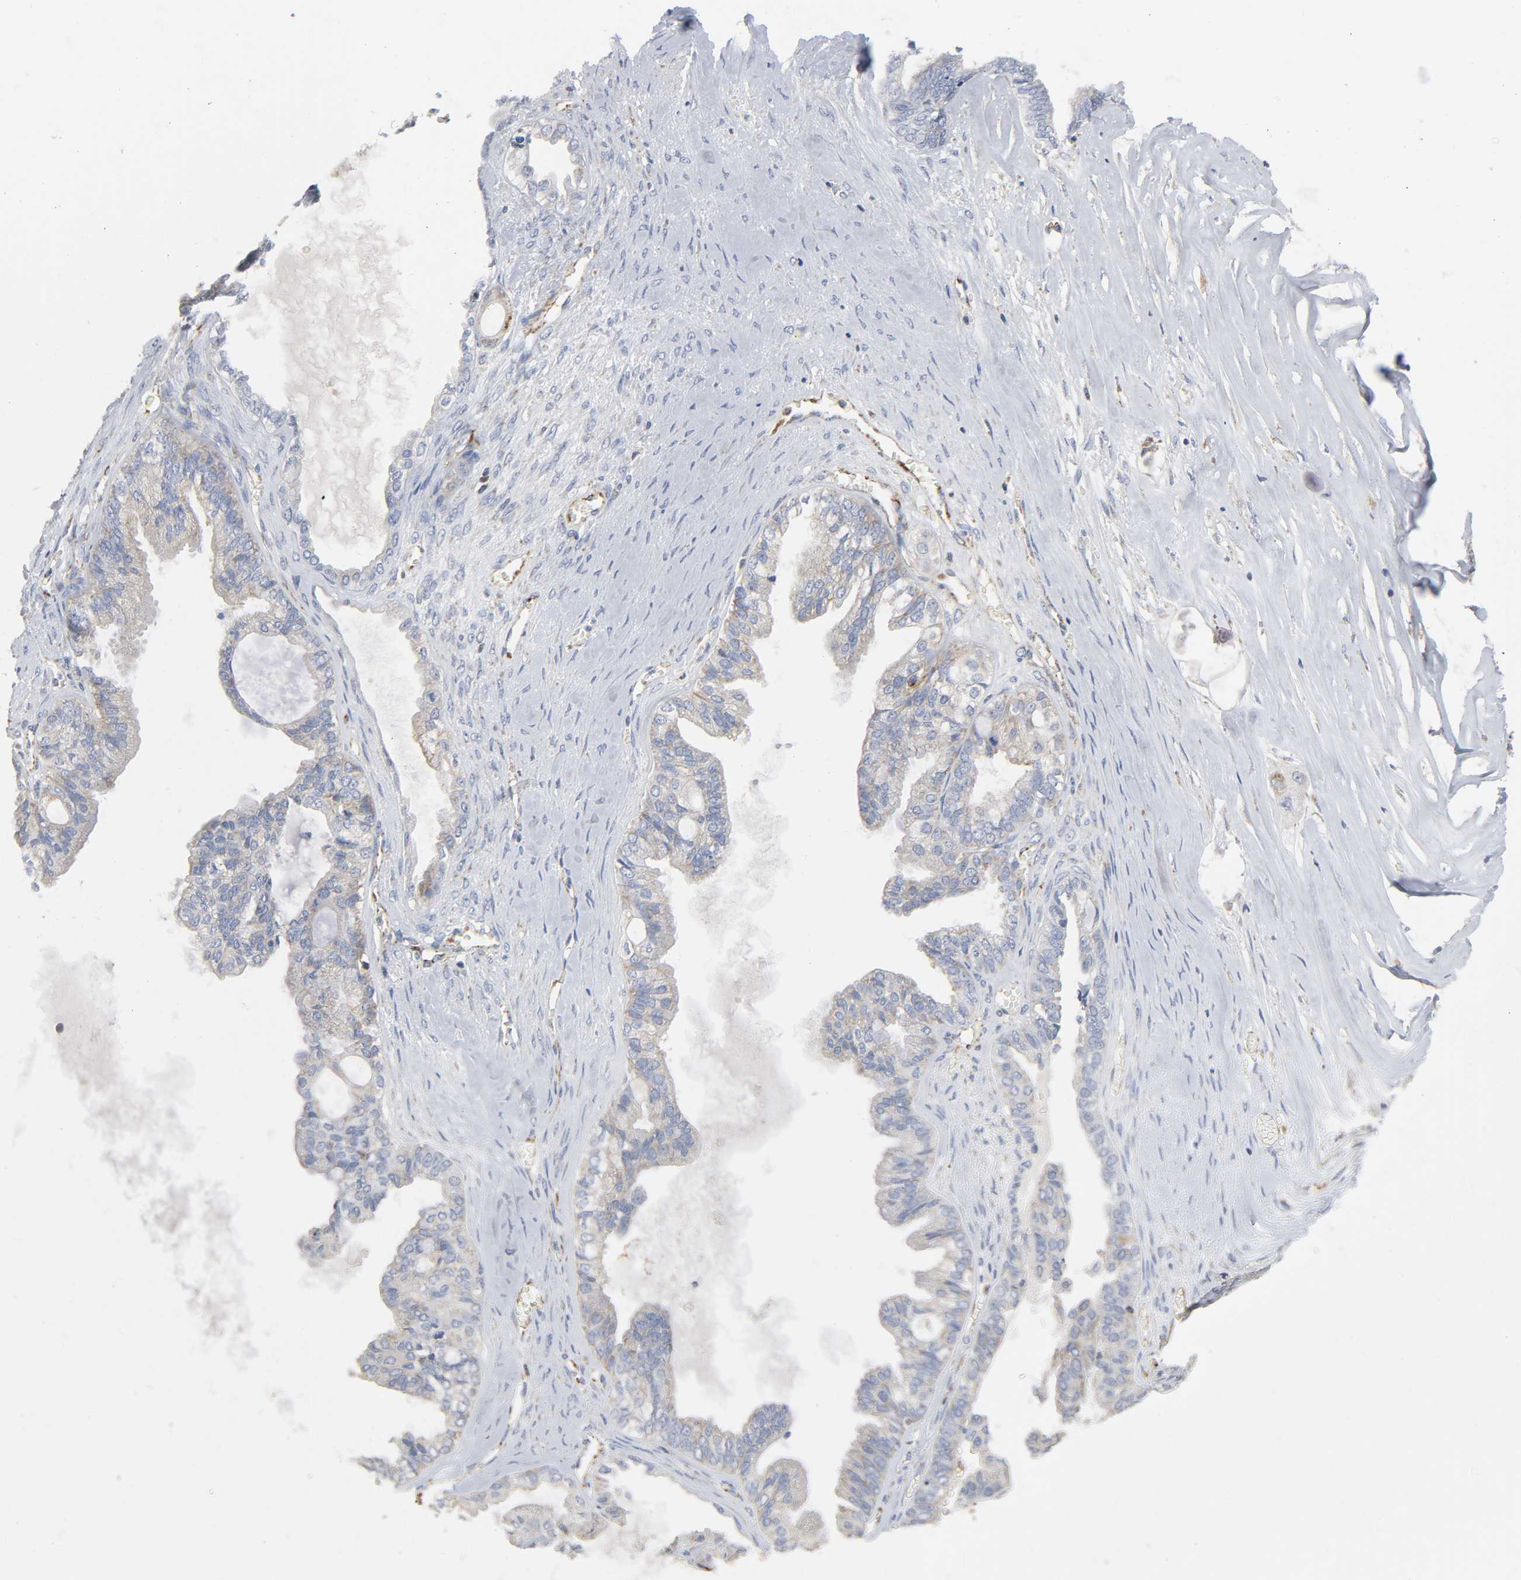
{"staining": {"intensity": "weak", "quantity": "25%-75%", "location": "cytoplasmic/membranous"}, "tissue": "ovarian cancer", "cell_type": "Tumor cells", "image_type": "cancer", "snomed": [{"axis": "morphology", "description": "Carcinoma, NOS"}, {"axis": "morphology", "description": "Carcinoma, endometroid"}, {"axis": "topography", "description": "Ovary"}], "caption": "Ovarian cancer (carcinoma) tissue reveals weak cytoplasmic/membranous positivity in approximately 25%-75% of tumor cells, visualized by immunohistochemistry.", "gene": "BAK1", "patient": {"sex": "female", "age": 50}}